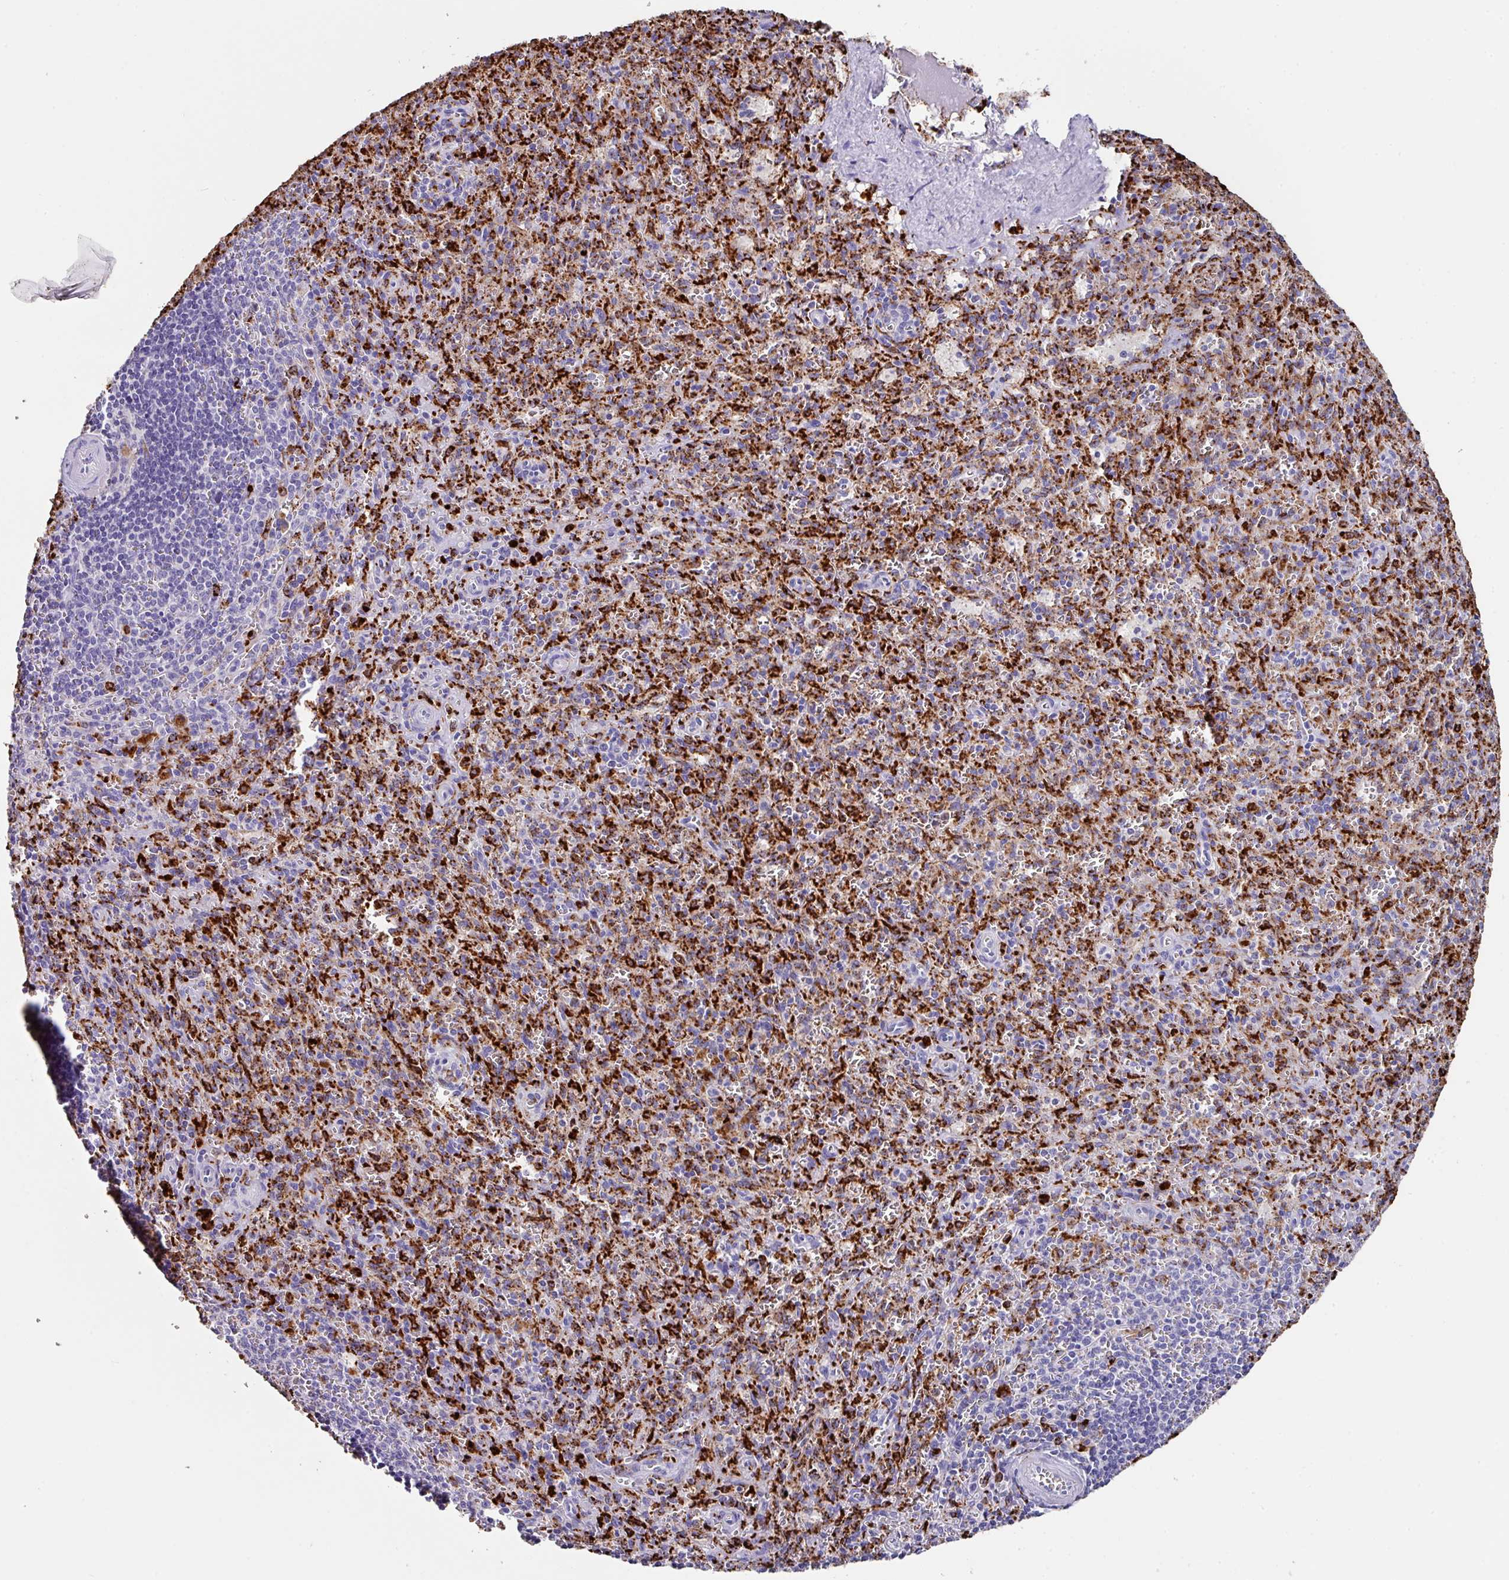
{"staining": {"intensity": "strong", "quantity": "25%-75%", "location": "cytoplasmic/membranous"}, "tissue": "spleen", "cell_type": "Cells in red pulp", "image_type": "normal", "snomed": [{"axis": "morphology", "description": "Normal tissue, NOS"}, {"axis": "topography", "description": "Spleen"}], "caption": "Immunohistochemistry (IHC) photomicrograph of unremarkable spleen: human spleen stained using IHC exhibits high levels of strong protein expression localized specifically in the cytoplasmic/membranous of cells in red pulp, appearing as a cytoplasmic/membranous brown color.", "gene": "CPVL", "patient": {"sex": "female", "age": 26}}